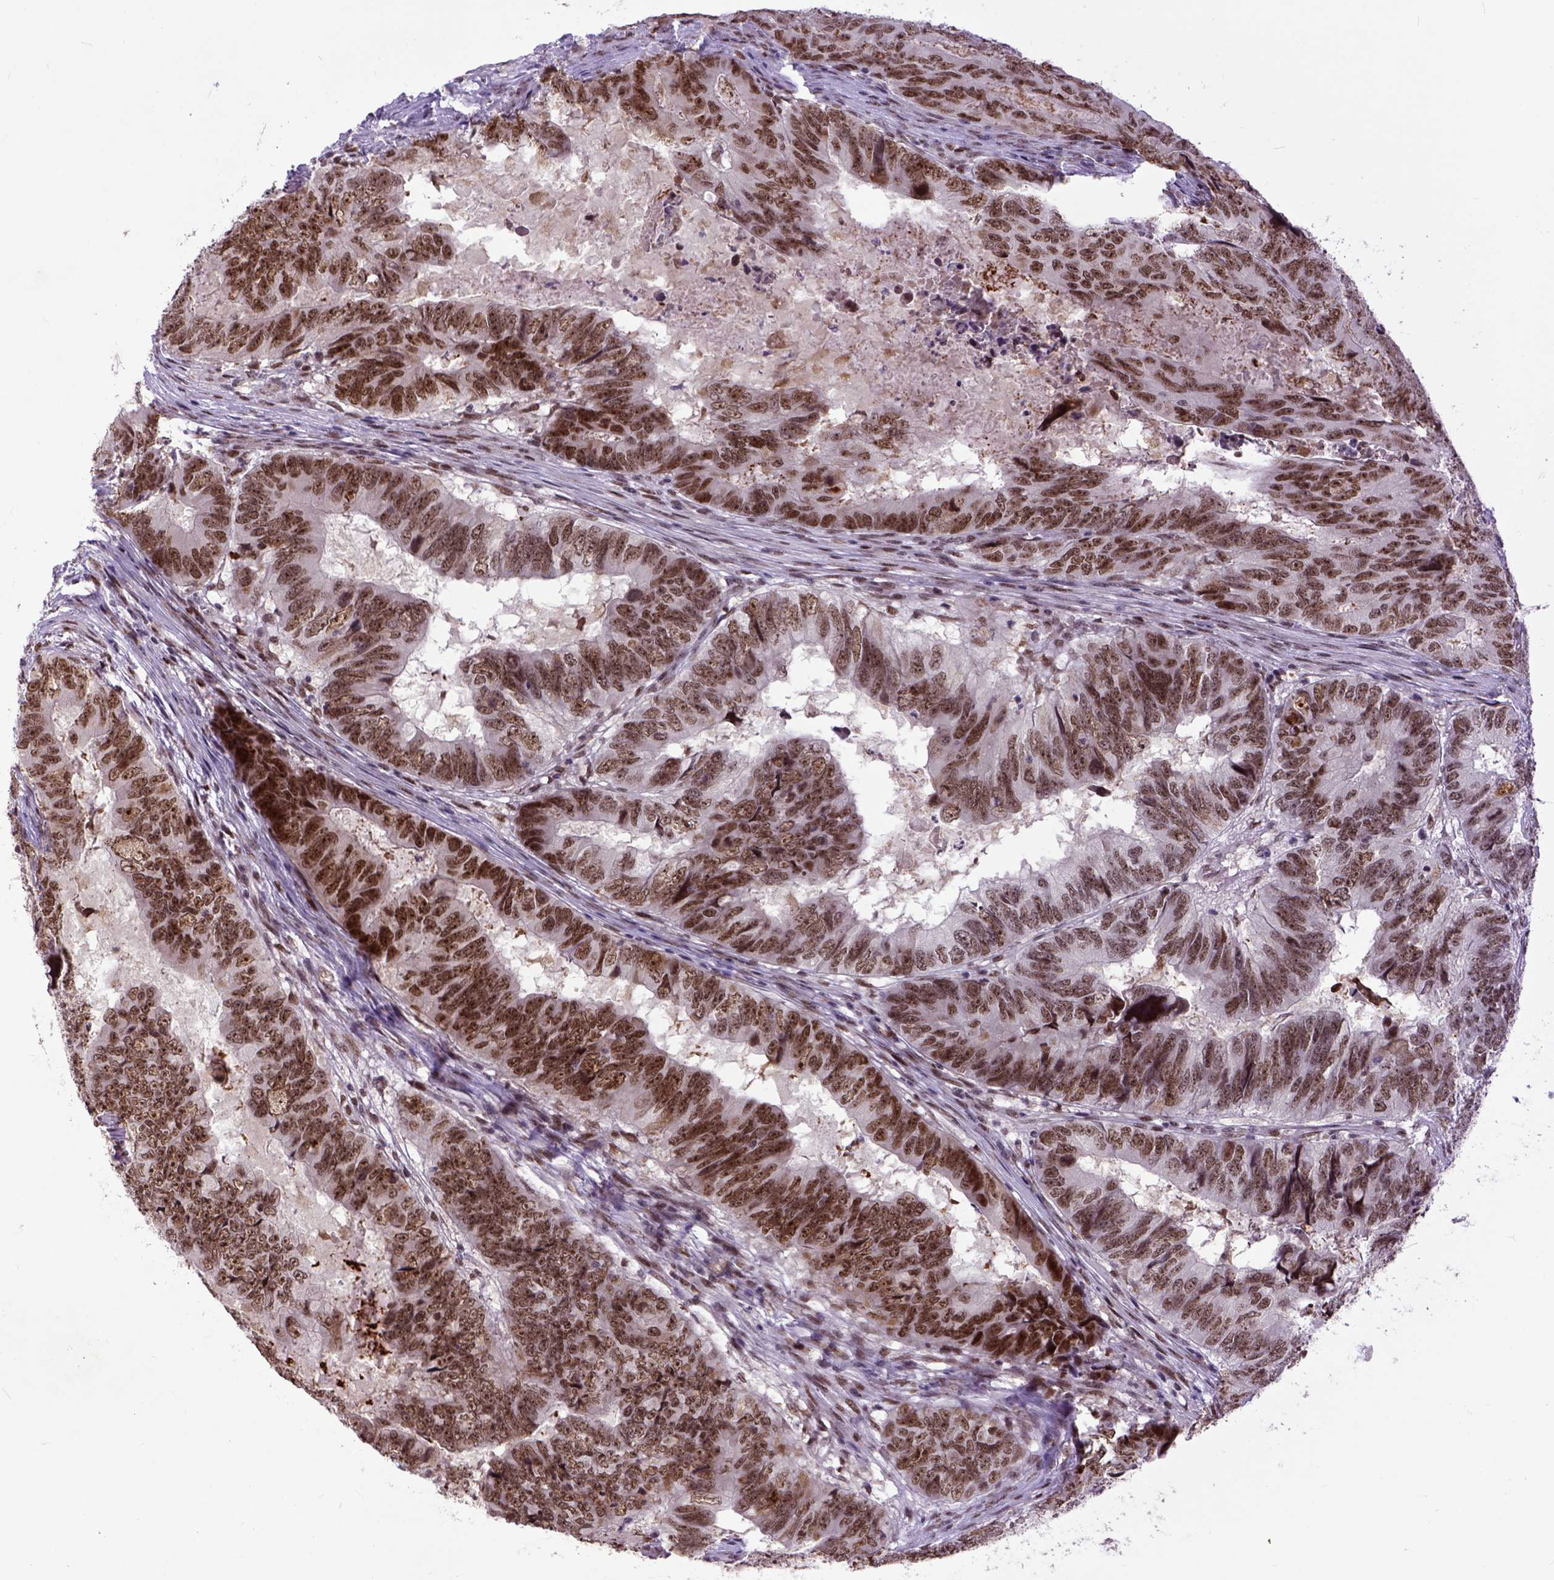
{"staining": {"intensity": "moderate", "quantity": ">75%", "location": "nuclear"}, "tissue": "colorectal cancer", "cell_type": "Tumor cells", "image_type": "cancer", "snomed": [{"axis": "morphology", "description": "Adenocarcinoma, NOS"}, {"axis": "topography", "description": "Colon"}], "caption": "A photomicrograph showing moderate nuclear positivity in about >75% of tumor cells in colorectal cancer (adenocarcinoma), as visualized by brown immunohistochemical staining.", "gene": "RCC2", "patient": {"sex": "male", "age": 79}}